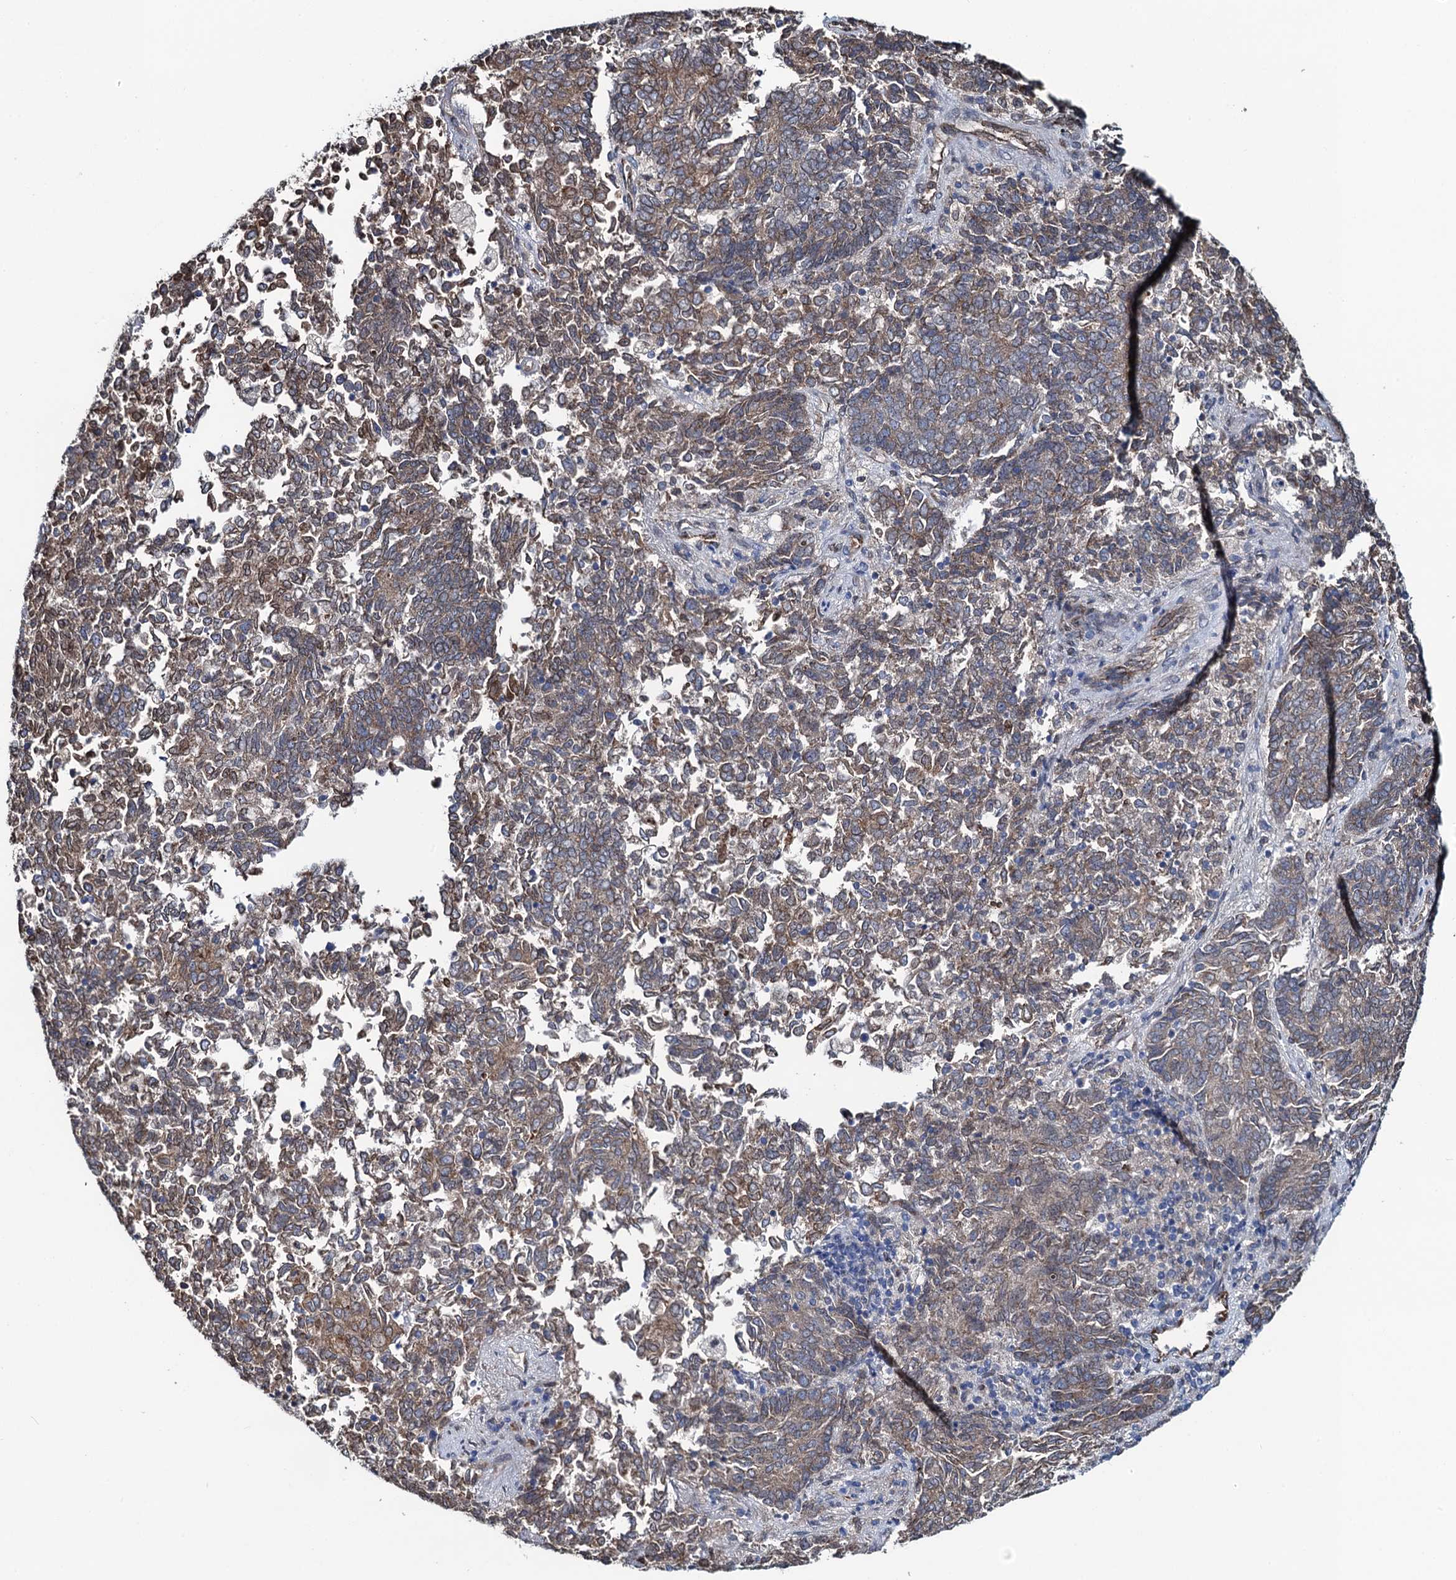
{"staining": {"intensity": "moderate", "quantity": "25%-75%", "location": "cytoplasmic/membranous,nuclear"}, "tissue": "endometrial cancer", "cell_type": "Tumor cells", "image_type": "cancer", "snomed": [{"axis": "morphology", "description": "Adenocarcinoma, NOS"}, {"axis": "topography", "description": "Endometrium"}], "caption": "Endometrial cancer (adenocarcinoma) stained with DAB (3,3'-diaminobenzidine) immunohistochemistry demonstrates medium levels of moderate cytoplasmic/membranous and nuclear positivity in about 25%-75% of tumor cells.", "gene": "EVX2", "patient": {"sex": "female", "age": 80}}